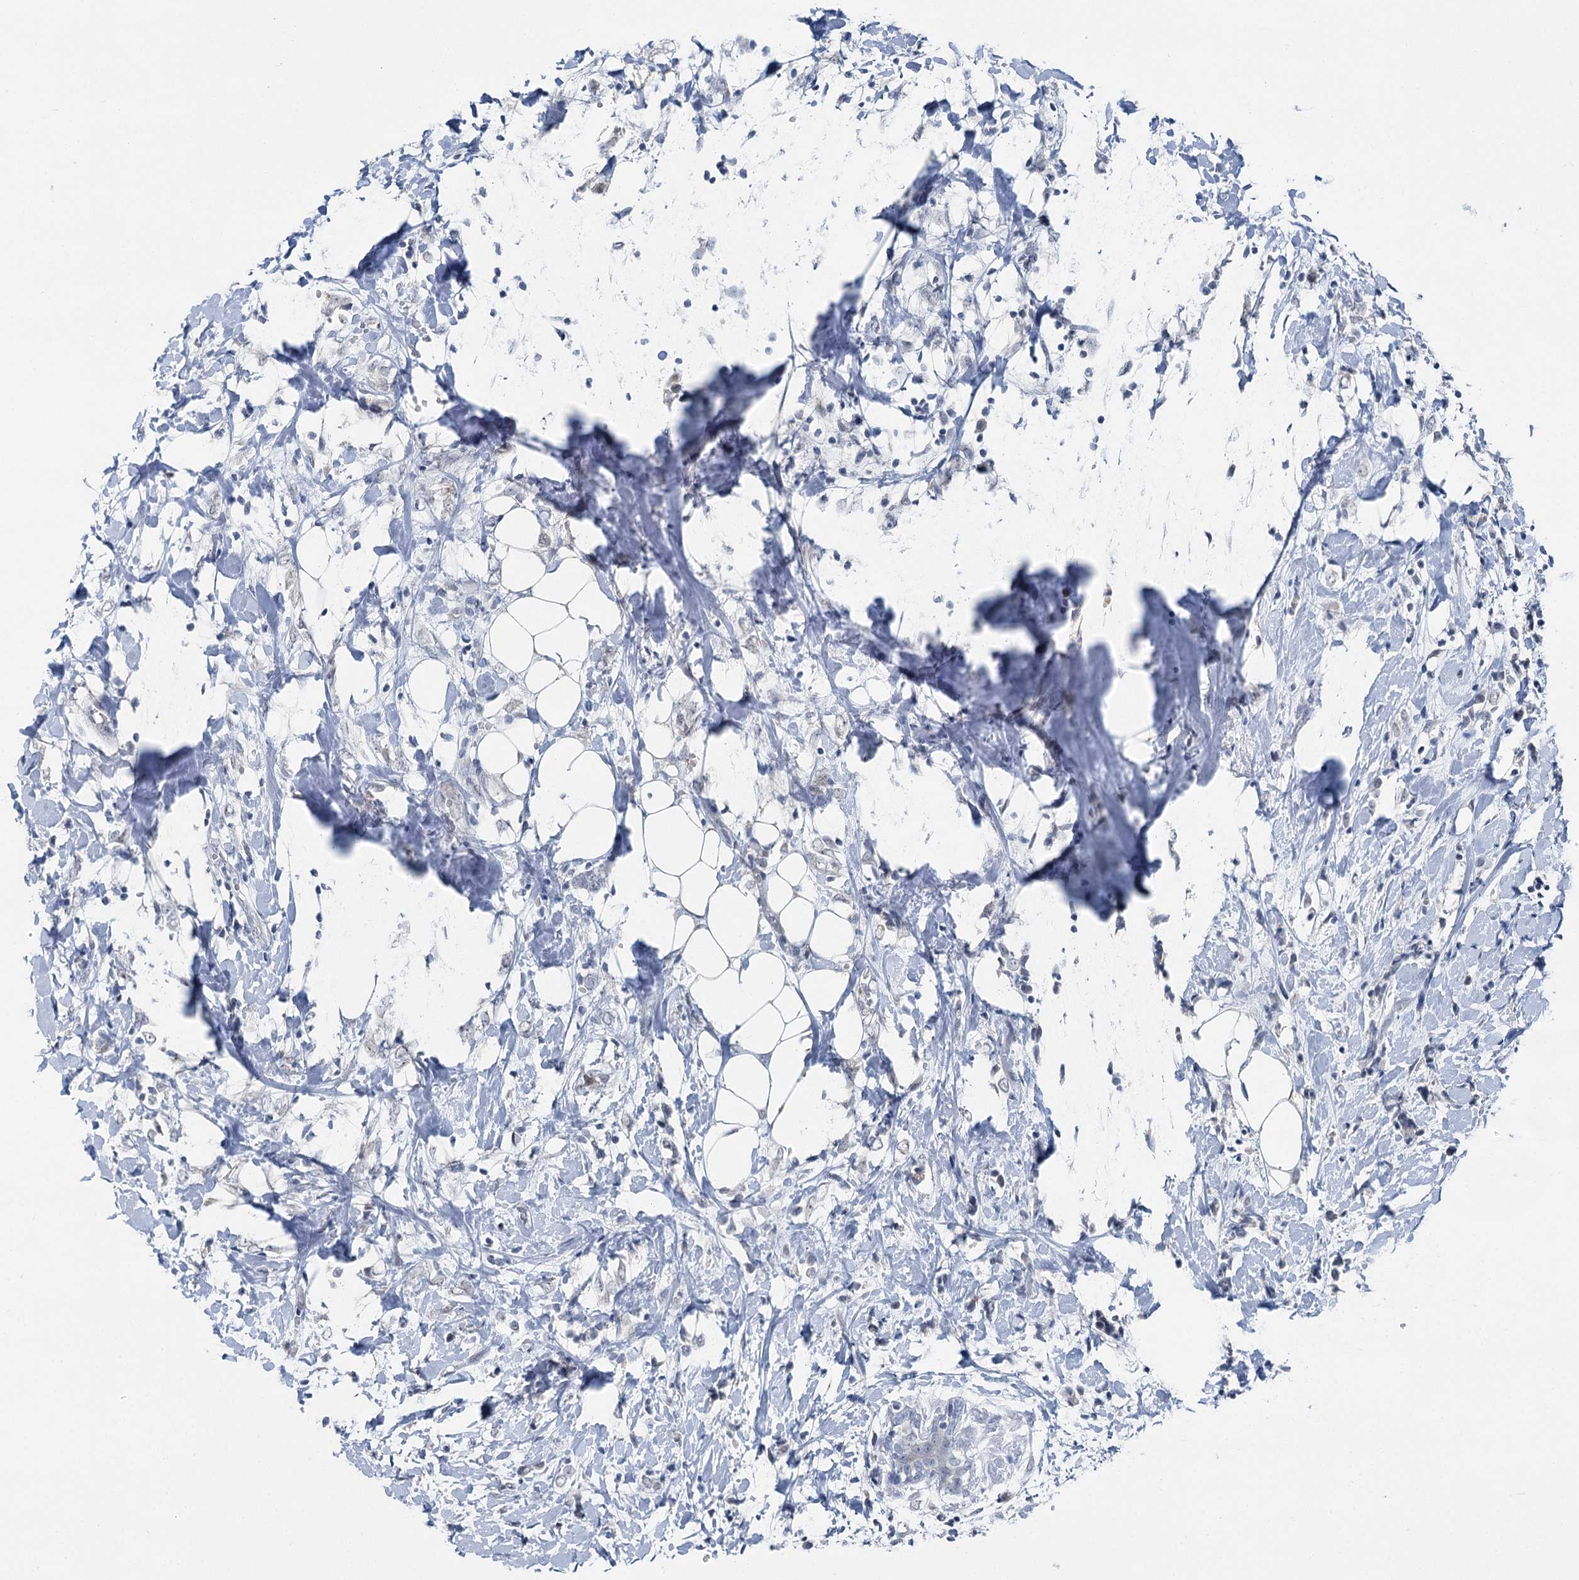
{"staining": {"intensity": "negative", "quantity": "none", "location": "none"}, "tissue": "breast cancer", "cell_type": "Tumor cells", "image_type": "cancer", "snomed": [{"axis": "morphology", "description": "Normal tissue, NOS"}, {"axis": "morphology", "description": "Lobular carcinoma"}, {"axis": "topography", "description": "Breast"}], "caption": "Tumor cells are negative for protein expression in human breast lobular carcinoma. The staining was performed using DAB to visualize the protein expression in brown, while the nuclei were stained in blue with hematoxylin (Magnification: 20x).", "gene": "STEEP1", "patient": {"sex": "female", "age": 47}}